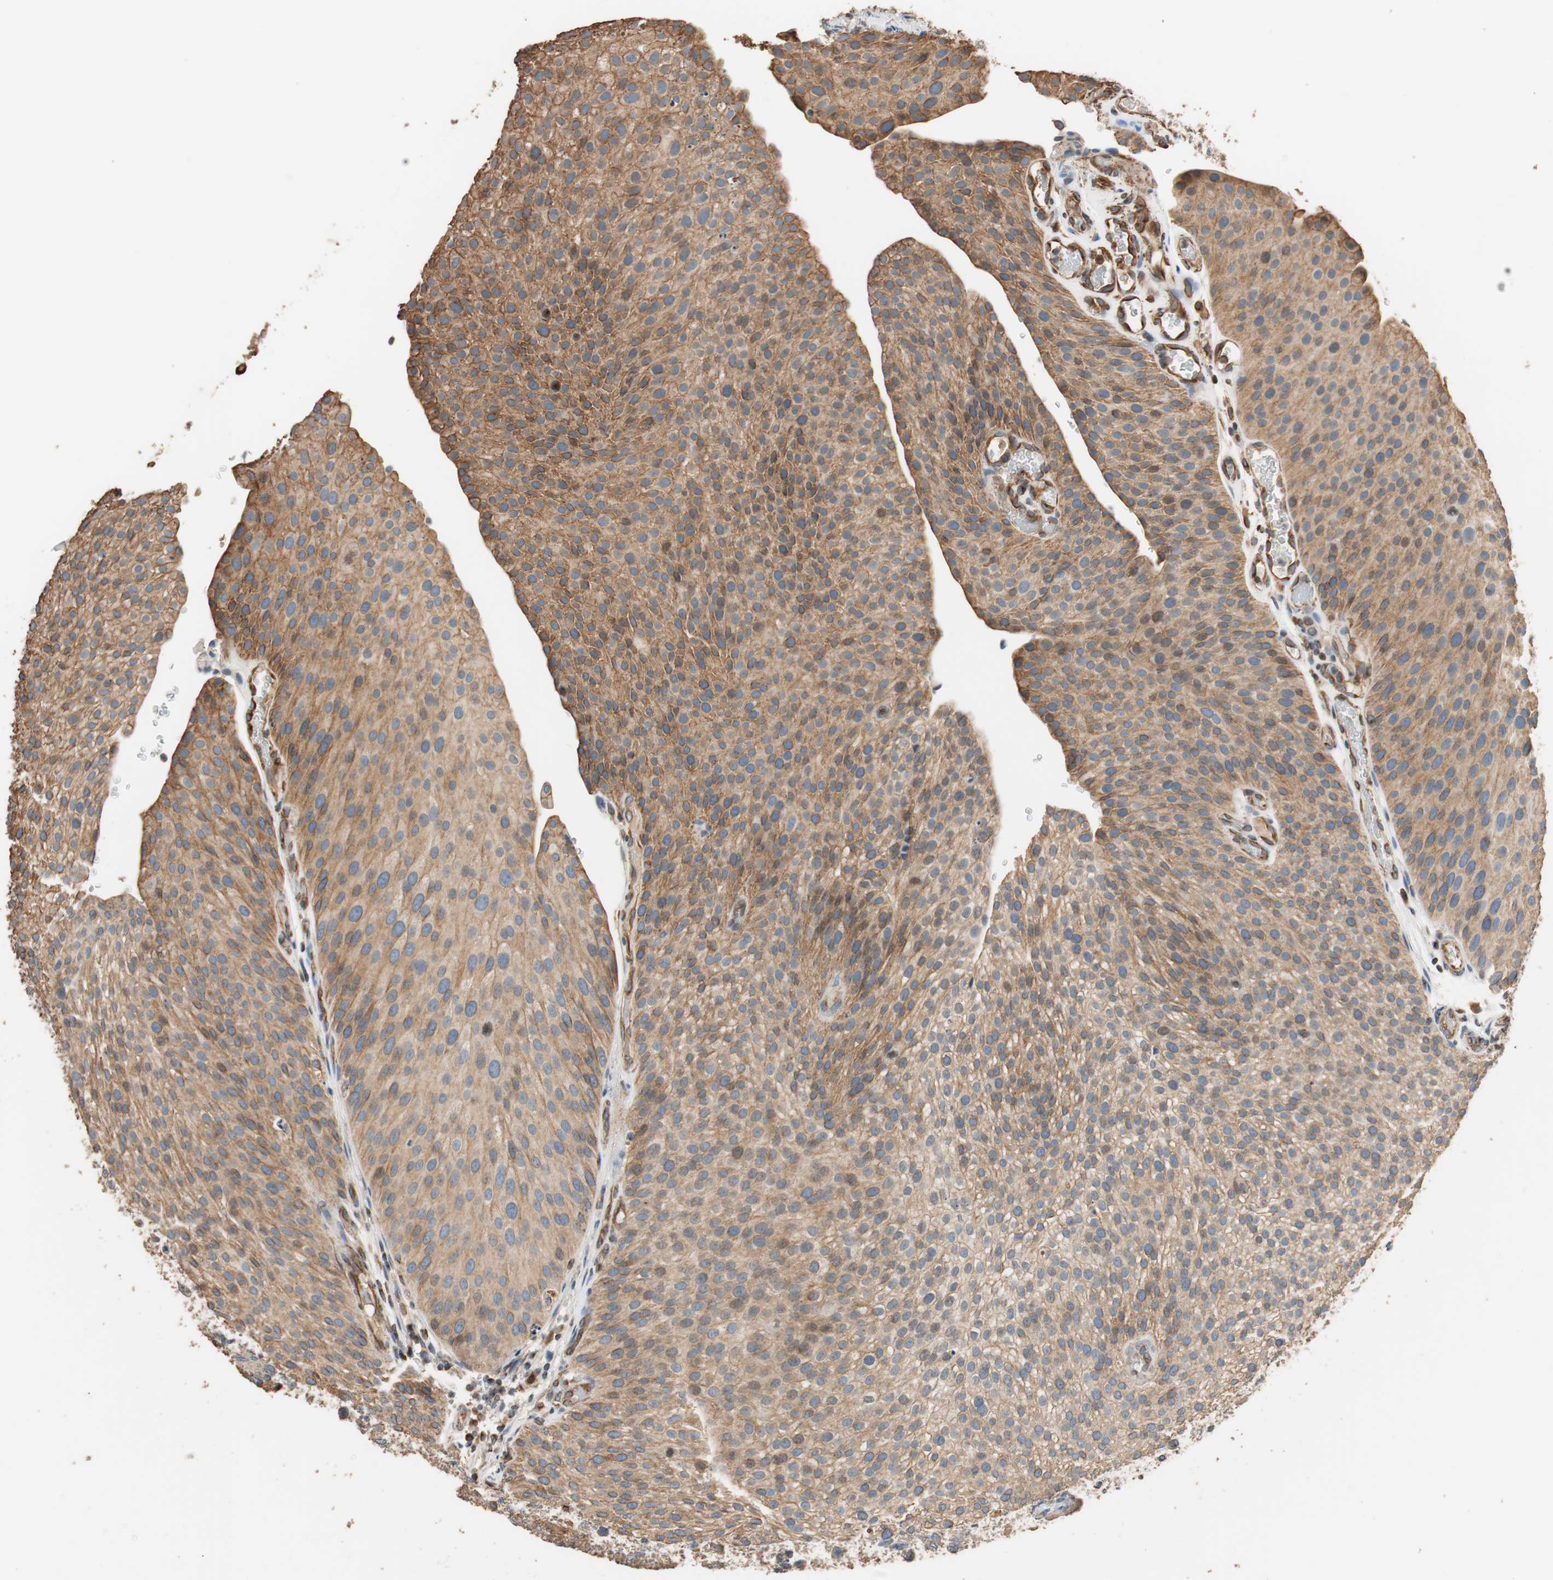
{"staining": {"intensity": "moderate", "quantity": ">75%", "location": "cytoplasmic/membranous"}, "tissue": "urothelial cancer", "cell_type": "Tumor cells", "image_type": "cancer", "snomed": [{"axis": "morphology", "description": "Urothelial carcinoma, Low grade"}, {"axis": "topography", "description": "Smooth muscle"}, {"axis": "topography", "description": "Urinary bladder"}], "caption": "A high-resolution photomicrograph shows IHC staining of low-grade urothelial carcinoma, which reveals moderate cytoplasmic/membranous positivity in approximately >75% of tumor cells.", "gene": "TUBB", "patient": {"sex": "male", "age": 60}}